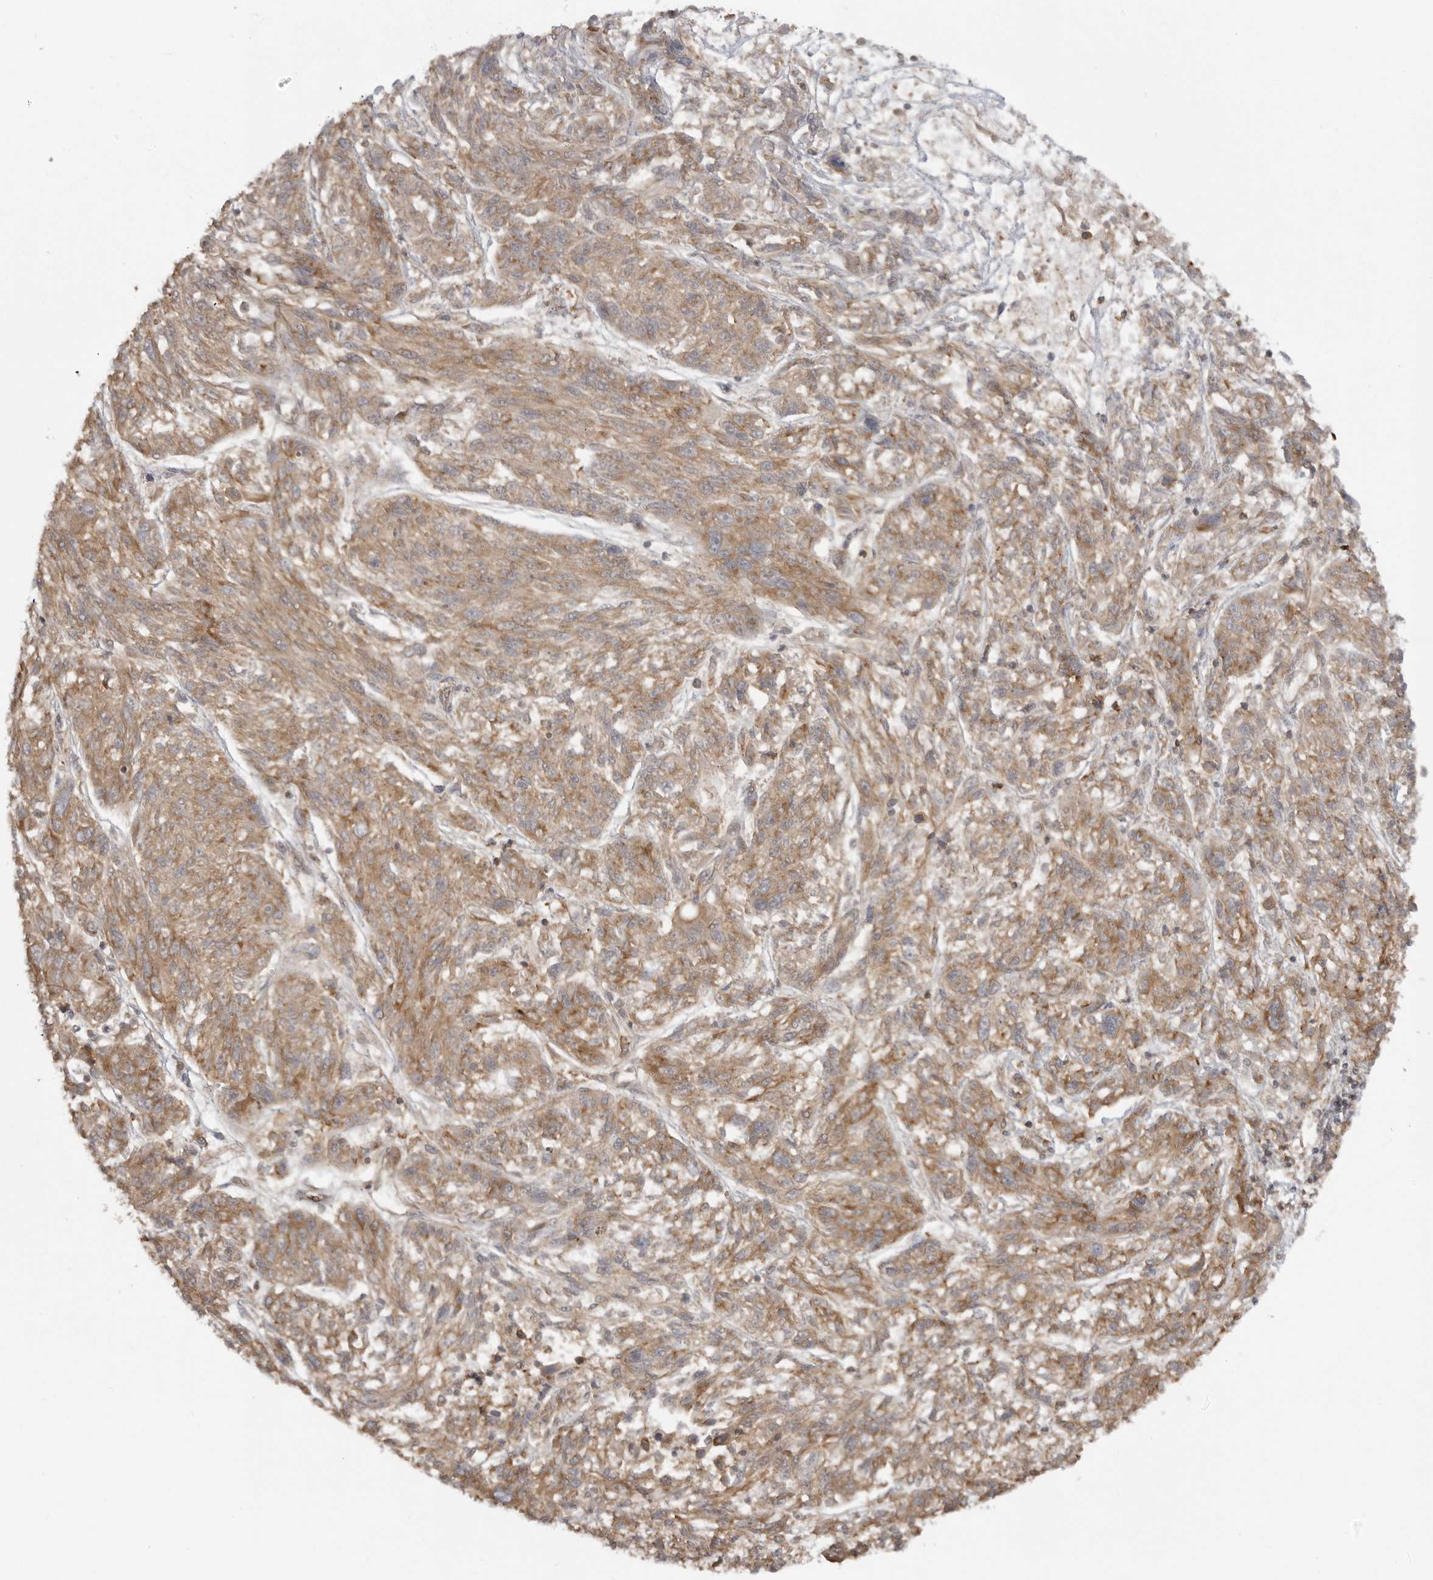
{"staining": {"intensity": "moderate", "quantity": ">75%", "location": "cytoplasmic/membranous"}, "tissue": "melanoma", "cell_type": "Tumor cells", "image_type": "cancer", "snomed": [{"axis": "morphology", "description": "Malignant melanoma, NOS"}, {"axis": "topography", "description": "Skin"}], "caption": "This is an image of immunohistochemistry staining of melanoma, which shows moderate staining in the cytoplasmic/membranous of tumor cells.", "gene": "FAT3", "patient": {"sex": "male", "age": 53}}